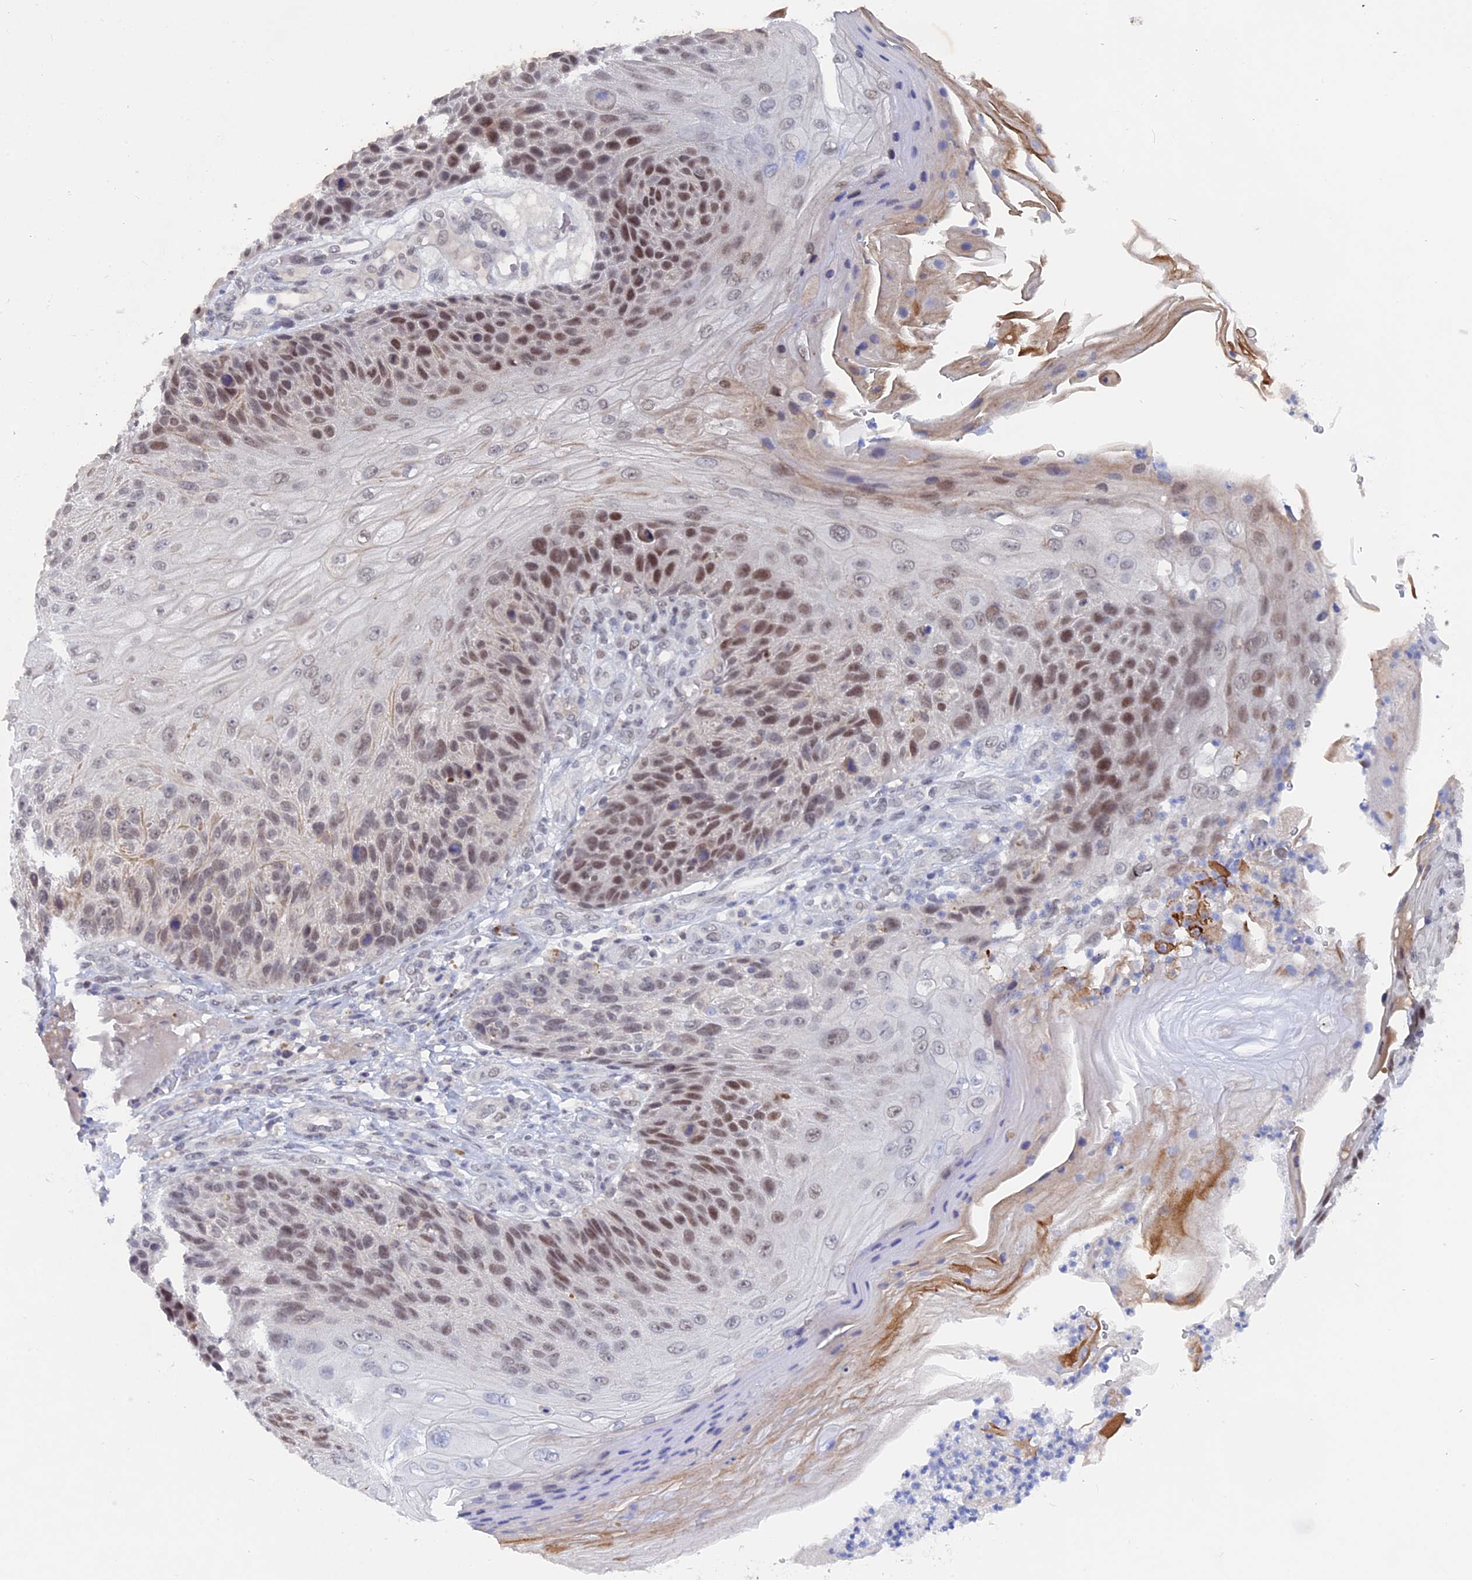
{"staining": {"intensity": "moderate", "quantity": ">75%", "location": "nuclear"}, "tissue": "skin cancer", "cell_type": "Tumor cells", "image_type": "cancer", "snomed": [{"axis": "morphology", "description": "Squamous cell carcinoma, NOS"}, {"axis": "topography", "description": "Skin"}], "caption": "Skin cancer stained with DAB (3,3'-diaminobenzidine) immunohistochemistry shows medium levels of moderate nuclear staining in about >75% of tumor cells.", "gene": "BRD2", "patient": {"sex": "female", "age": 88}}